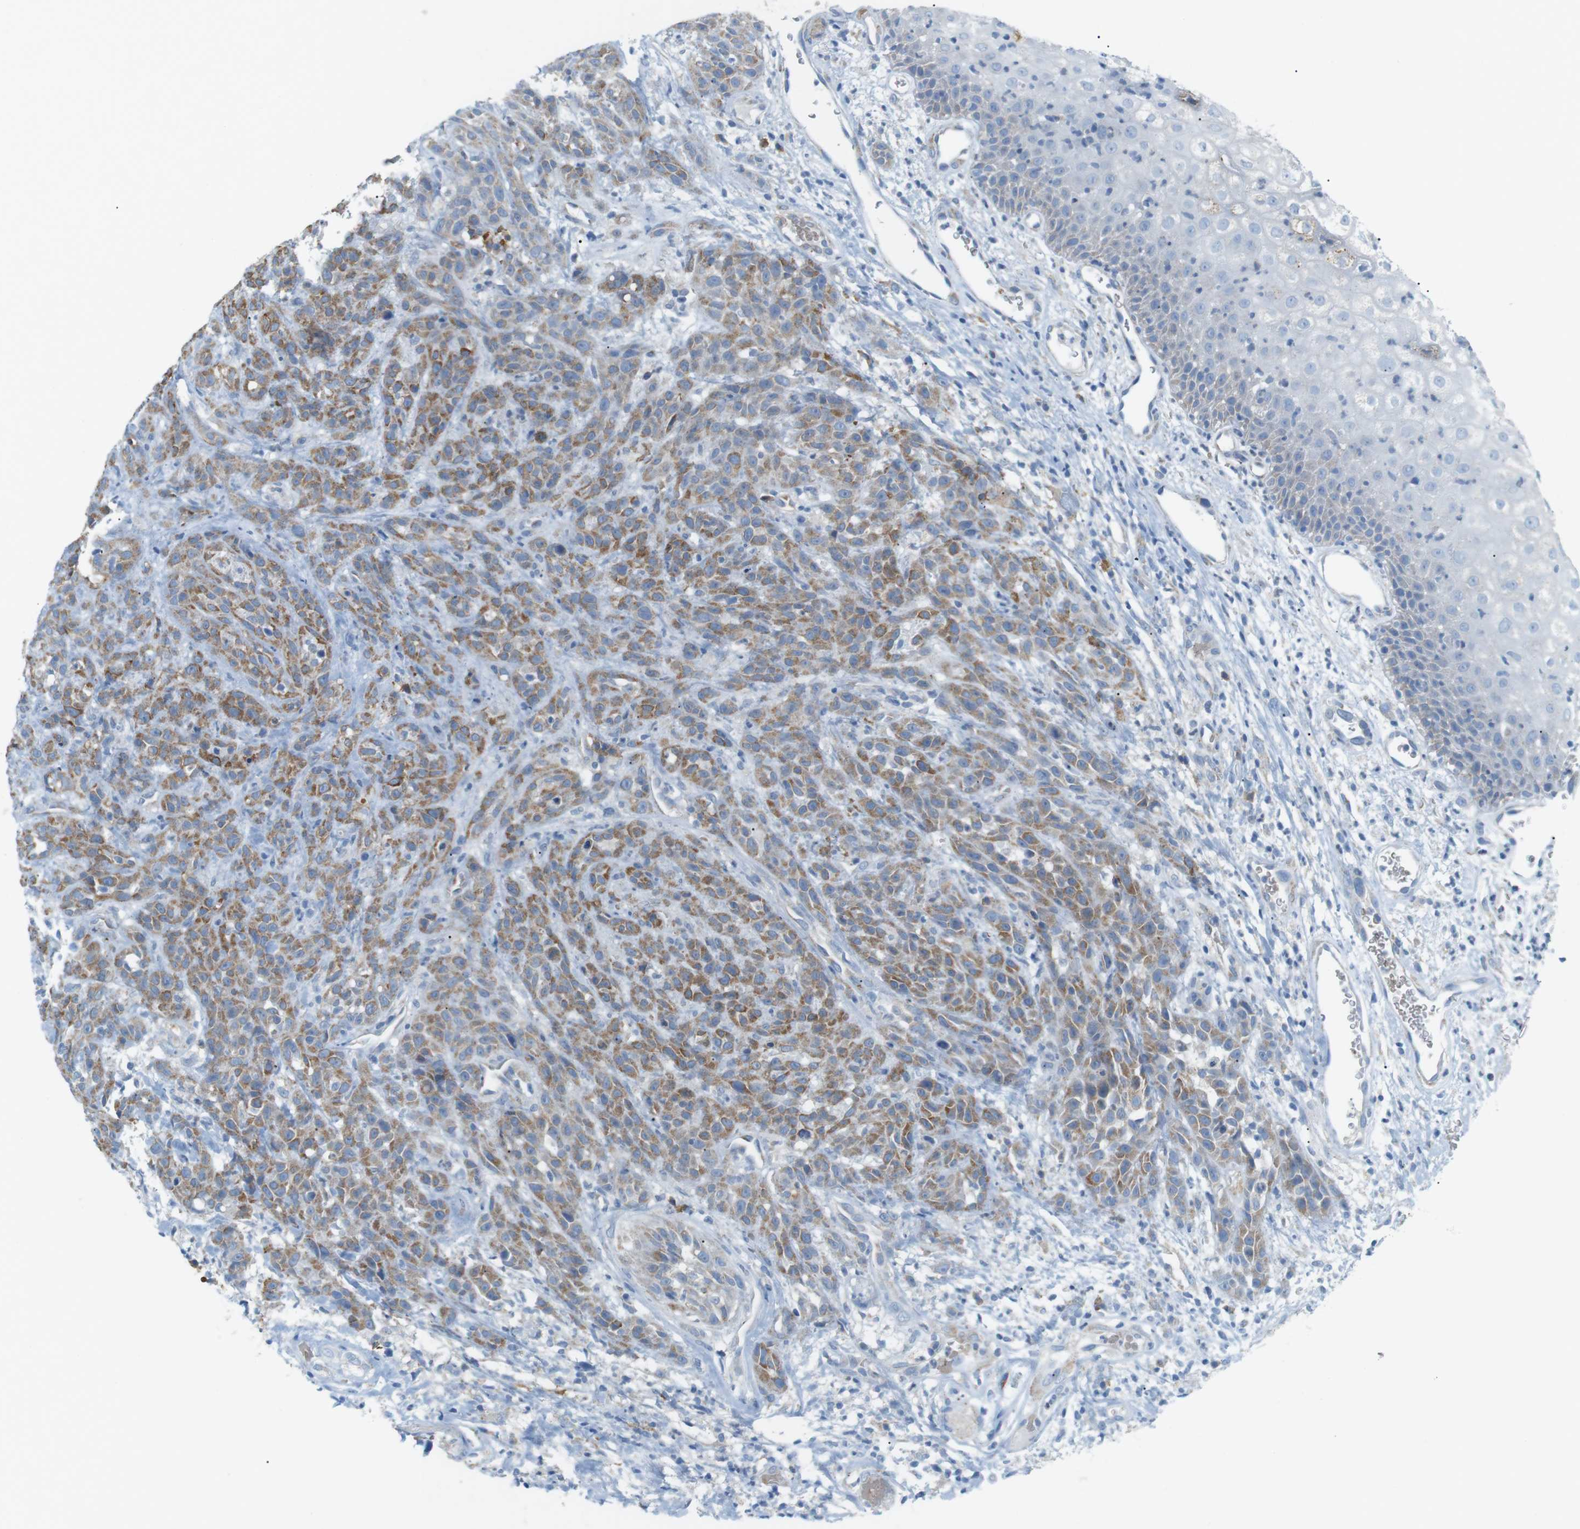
{"staining": {"intensity": "moderate", "quantity": ">75%", "location": "cytoplasmic/membranous"}, "tissue": "head and neck cancer", "cell_type": "Tumor cells", "image_type": "cancer", "snomed": [{"axis": "morphology", "description": "Normal tissue, NOS"}, {"axis": "morphology", "description": "Squamous cell carcinoma, NOS"}, {"axis": "topography", "description": "Cartilage tissue"}, {"axis": "topography", "description": "Head-Neck"}], "caption": "Immunohistochemical staining of head and neck cancer (squamous cell carcinoma) exhibits medium levels of moderate cytoplasmic/membranous positivity in about >75% of tumor cells. (IHC, brightfield microscopy, high magnification).", "gene": "VAMP1", "patient": {"sex": "male", "age": 62}}